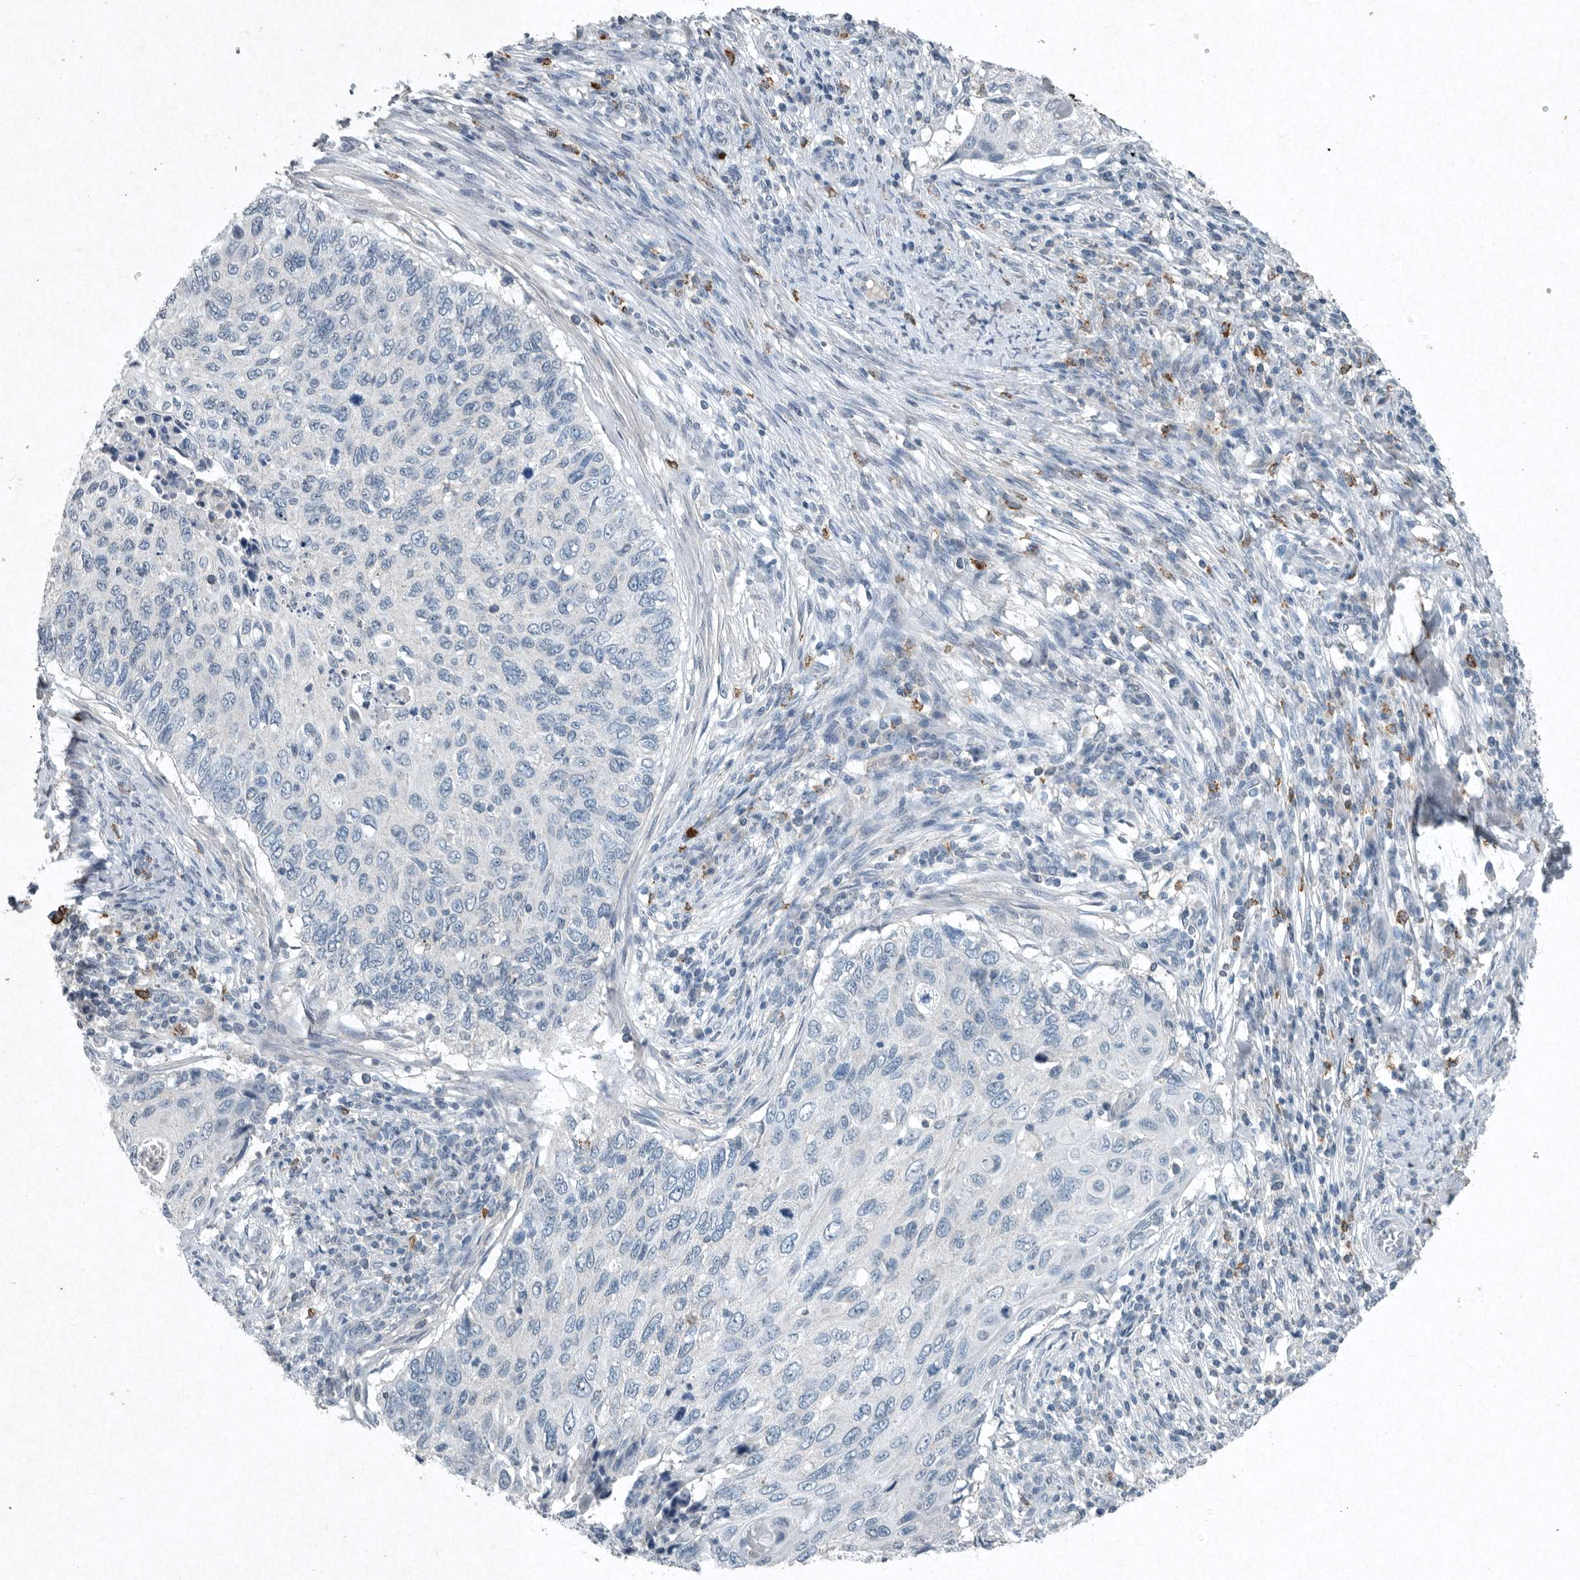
{"staining": {"intensity": "negative", "quantity": "none", "location": "none"}, "tissue": "cervical cancer", "cell_type": "Tumor cells", "image_type": "cancer", "snomed": [{"axis": "morphology", "description": "Squamous cell carcinoma, NOS"}, {"axis": "topography", "description": "Cervix"}], "caption": "Immunohistochemistry (IHC) histopathology image of human cervical cancer (squamous cell carcinoma) stained for a protein (brown), which shows no staining in tumor cells.", "gene": "IL20", "patient": {"sex": "female", "age": 70}}